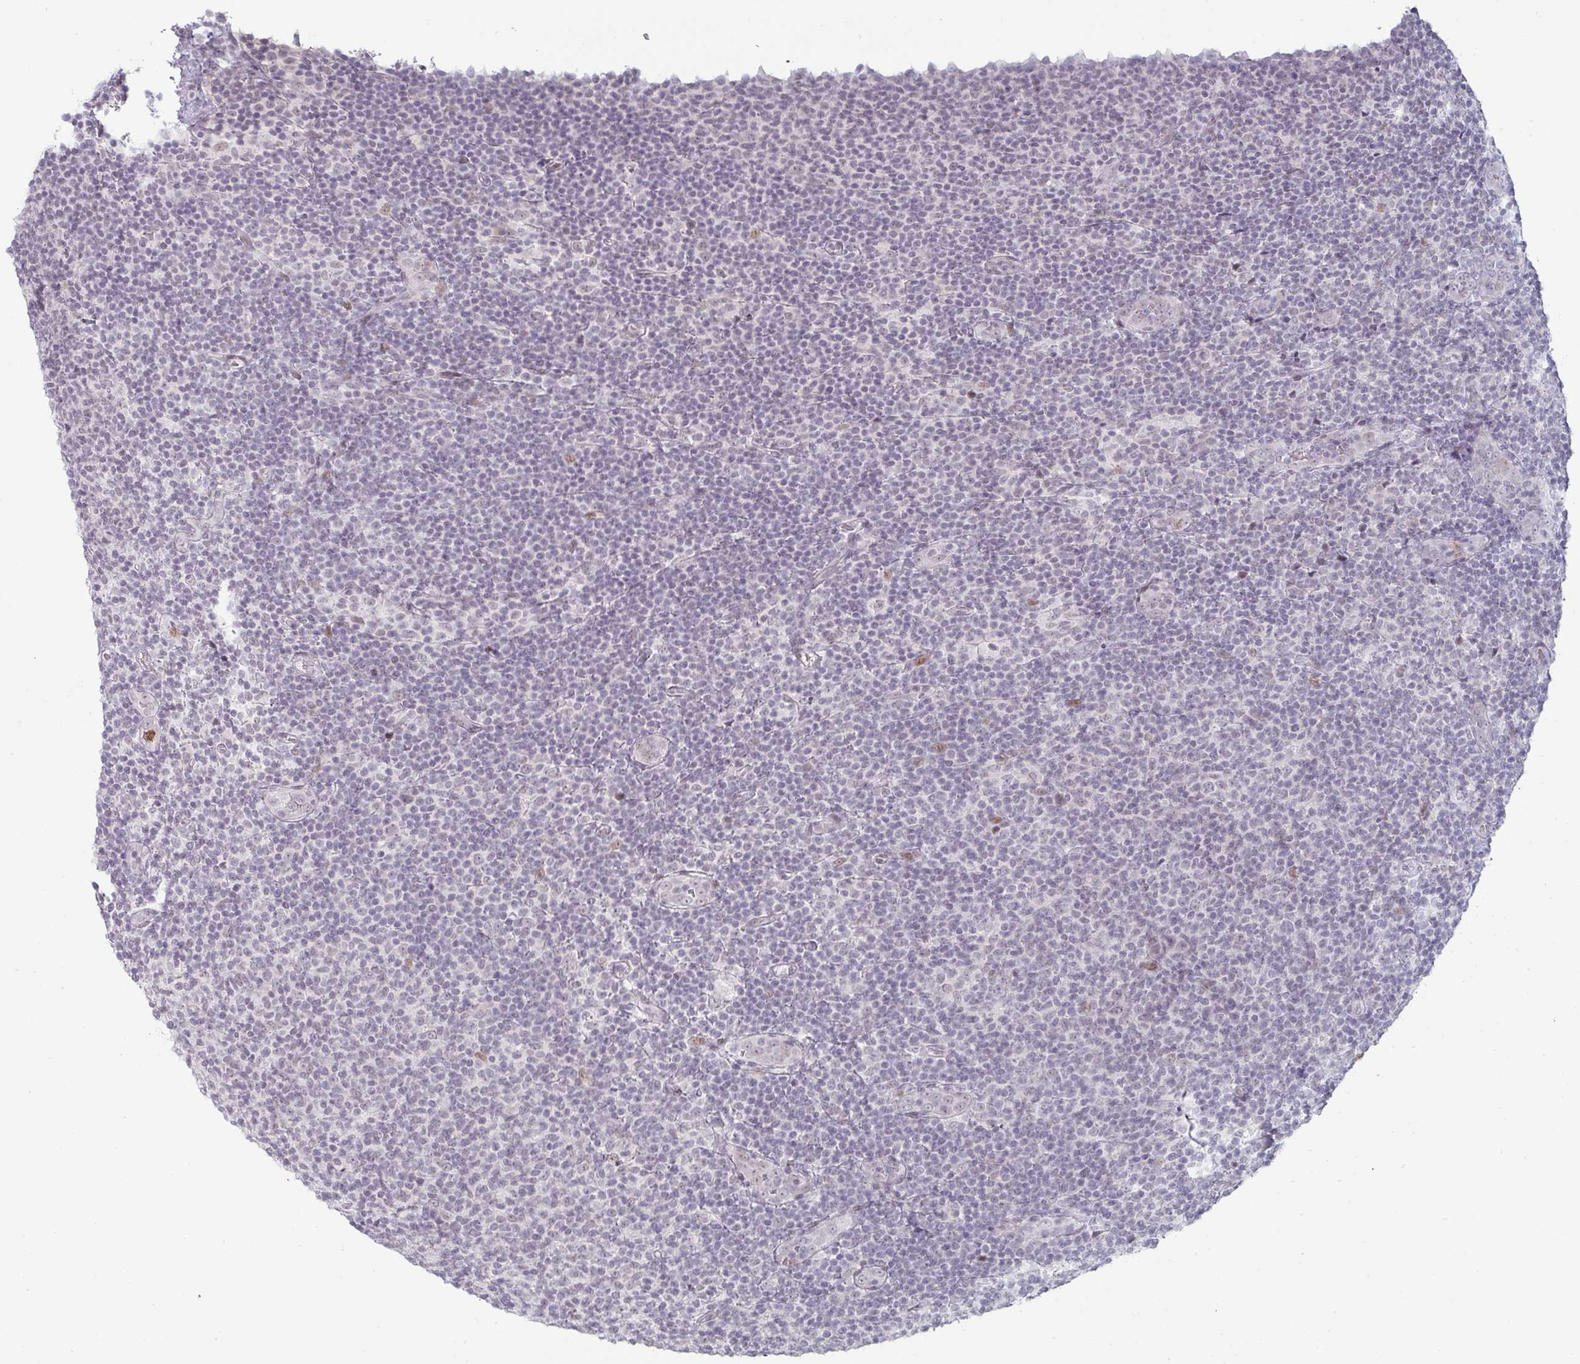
{"staining": {"intensity": "negative", "quantity": "none", "location": "none"}, "tissue": "lymphoma", "cell_type": "Tumor cells", "image_type": "cancer", "snomed": [{"axis": "morphology", "description": "Malignant lymphoma, non-Hodgkin's type, Low grade"}, {"axis": "topography", "description": "Lymph node"}], "caption": "Immunohistochemistry (IHC) micrograph of human lymphoma stained for a protein (brown), which shows no positivity in tumor cells.", "gene": "LIN54", "patient": {"sex": "male", "age": 66}}